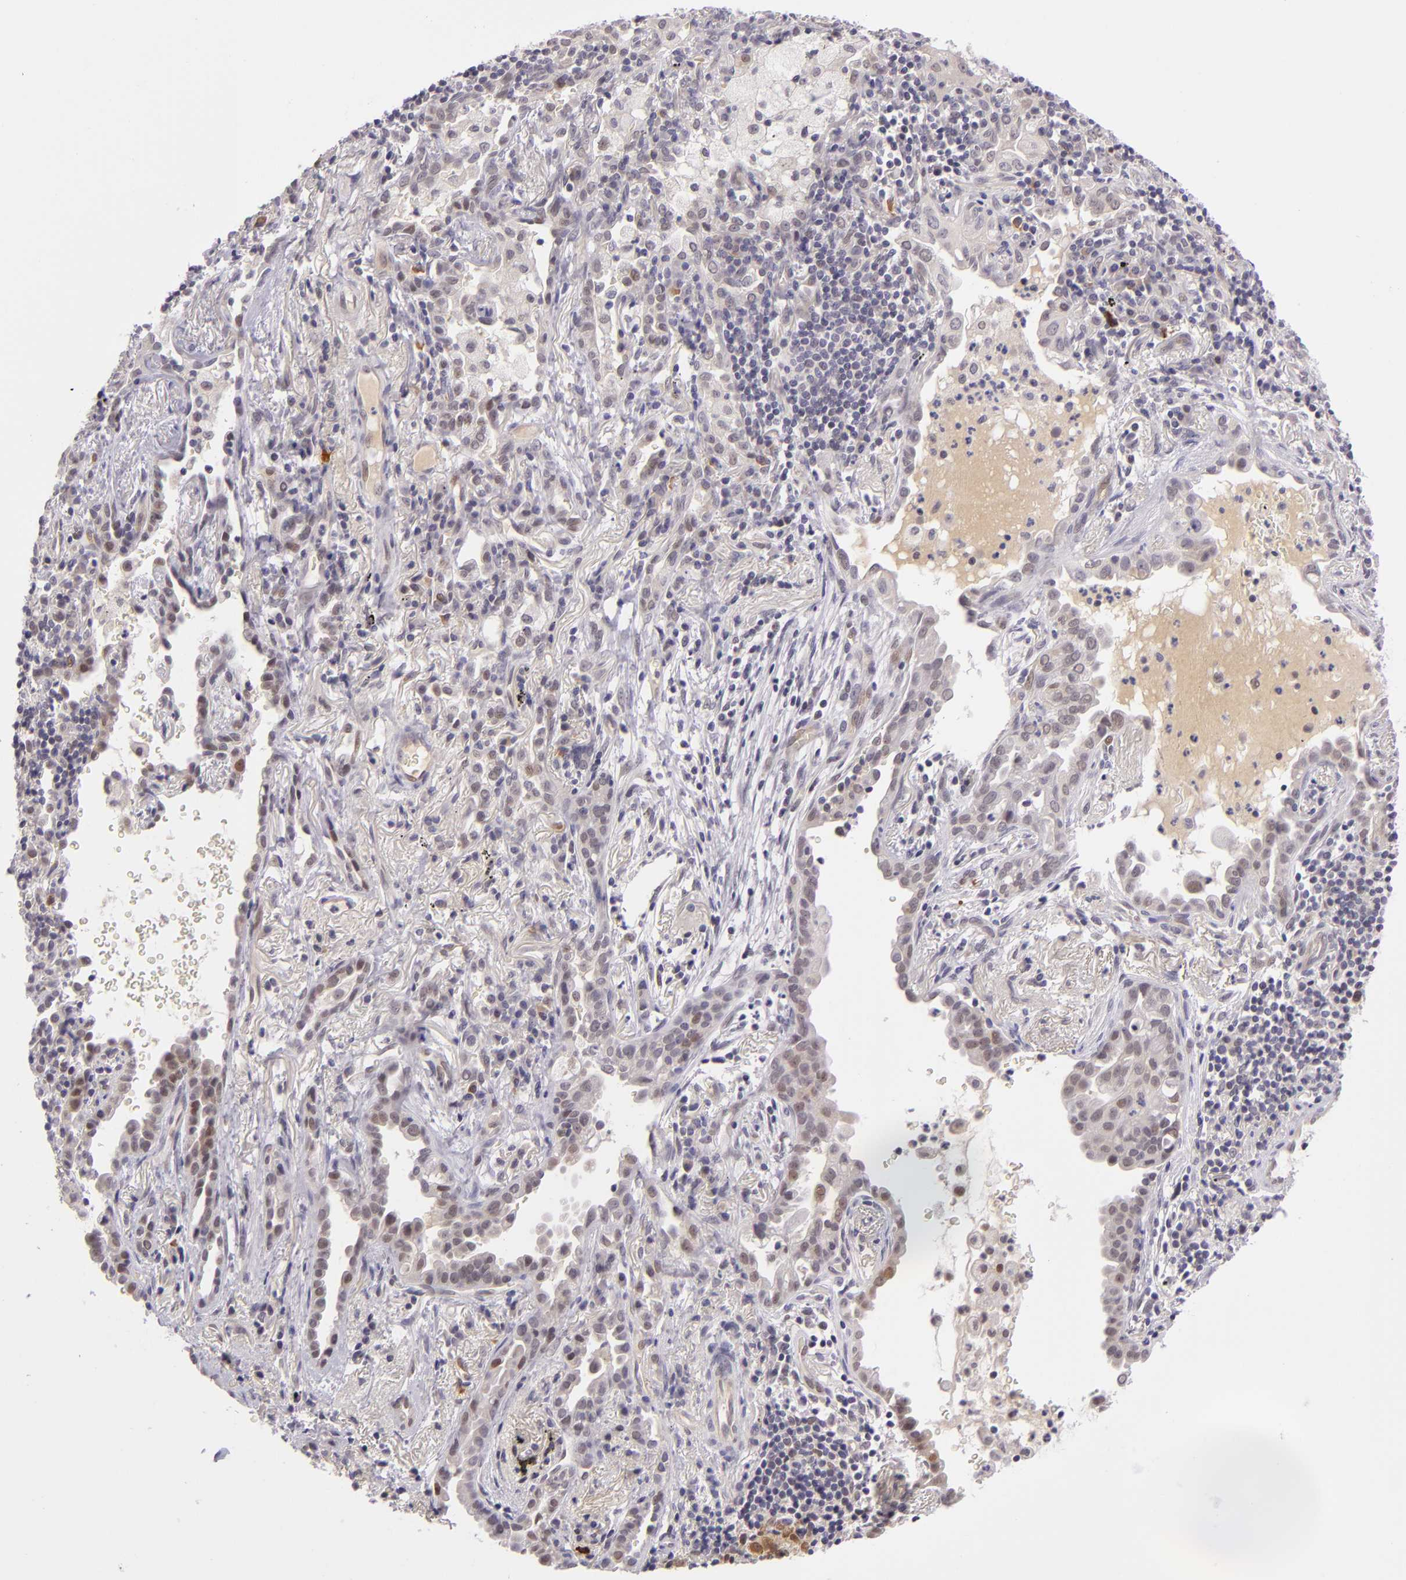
{"staining": {"intensity": "negative", "quantity": "none", "location": "none"}, "tissue": "lung cancer", "cell_type": "Tumor cells", "image_type": "cancer", "snomed": [{"axis": "morphology", "description": "Adenocarcinoma, NOS"}, {"axis": "topography", "description": "Lung"}], "caption": "The histopathology image reveals no significant staining in tumor cells of lung cancer. (DAB IHC, high magnification).", "gene": "CSE1L", "patient": {"sex": "female", "age": 50}}